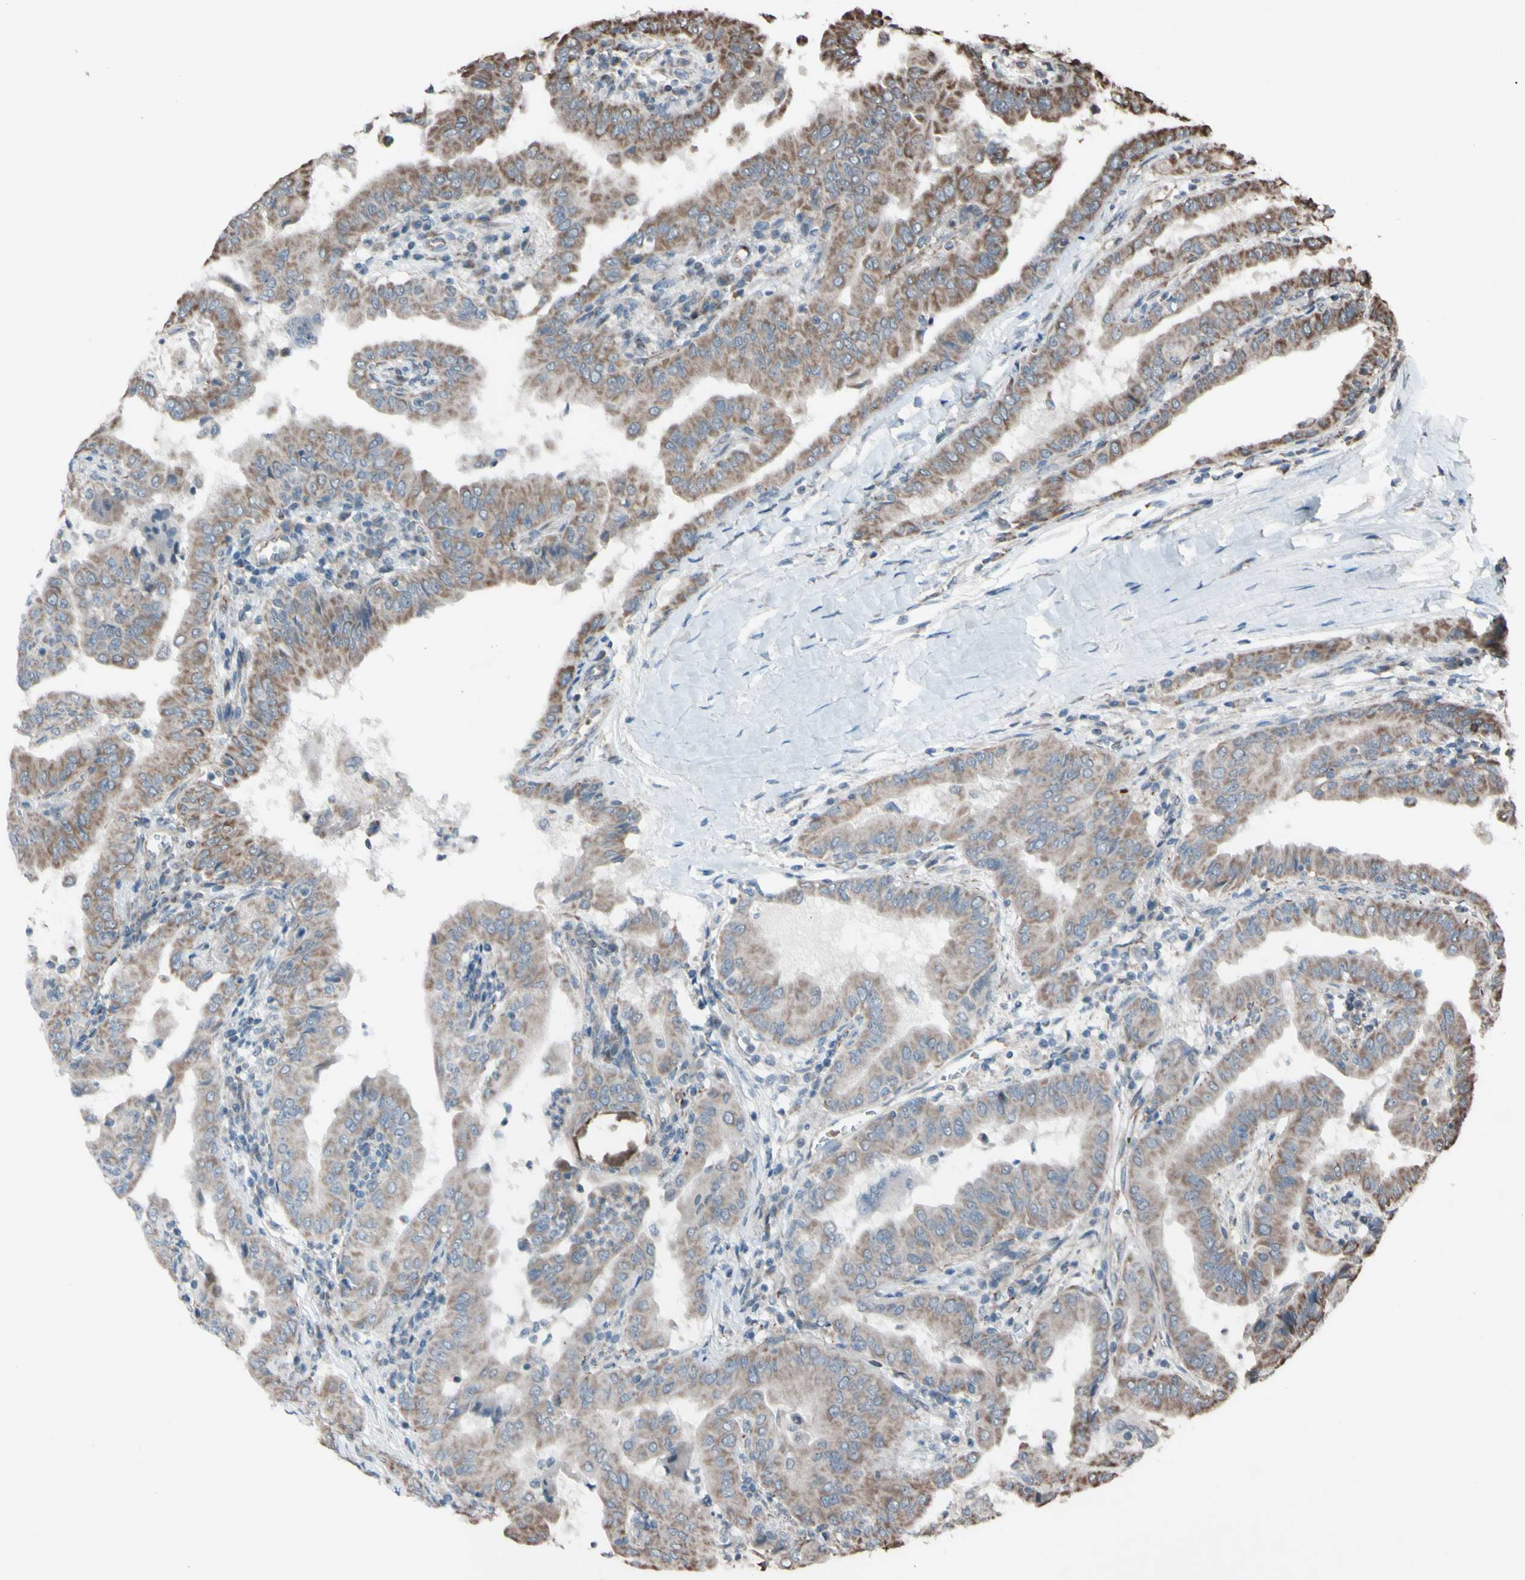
{"staining": {"intensity": "weak", "quantity": ">75%", "location": "cytoplasmic/membranous"}, "tissue": "thyroid cancer", "cell_type": "Tumor cells", "image_type": "cancer", "snomed": [{"axis": "morphology", "description": "Papillary adenocarcinoma, NOS"}, {"axis": "topography", "description": "Thyroid gland"}], "caption": "The immunohistochemical stain highlights weak cytoplasmic/membranous staining in tumor cells of thyroid cancer tissue. (DAB (3,3'-diaminobenzidine) = brown stain, brightfield microscopy at high magnification).", "gene": "ACOT8", "patient": {"sex": "male", "age": 33}}